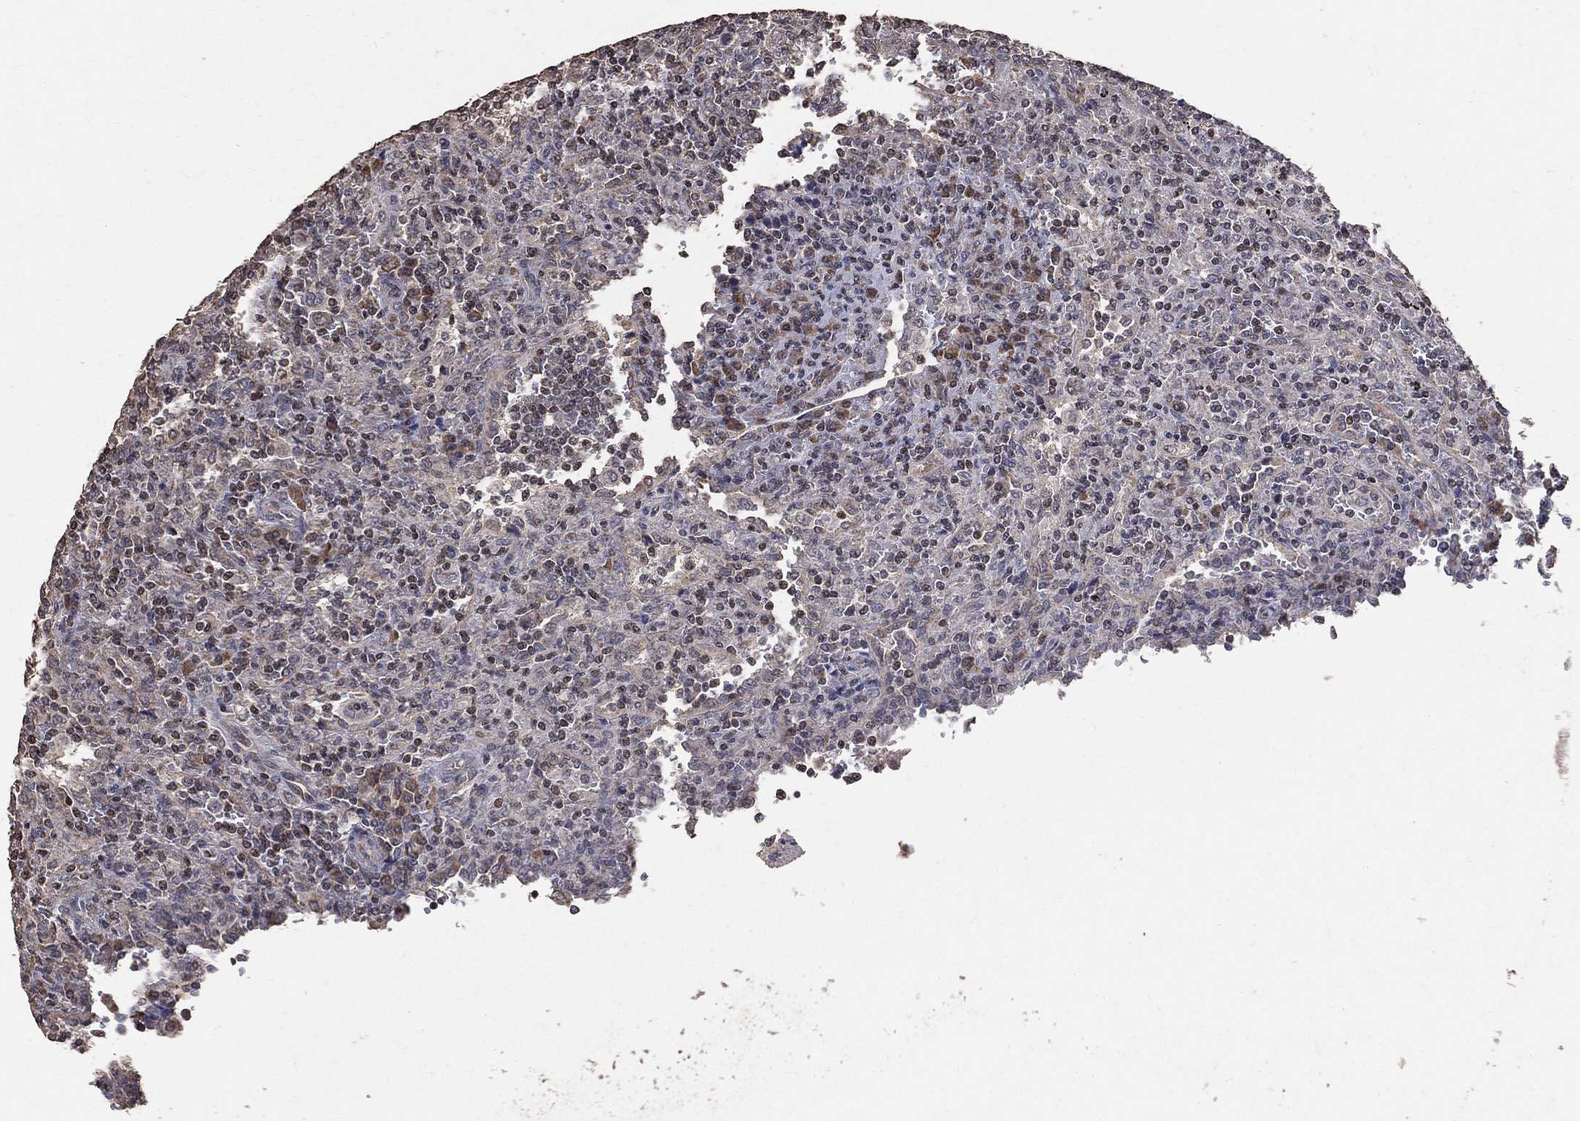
{"staining": {"intensity": "negative", "quantity": "none", "location": "none"}, "tissue": "lymphoma", "cell_type": "Tumor cells", "image_type": "cancer", "snomed": [{"axis": "morphology", "description": "Malignant lymphoma, non-Hodgkin's type, Low grade"}, {"axis": "topography", "description": "Spleen"}], "caption": "The histopathology image displays no significant positivity in tumor cells of lymphoma.", "gene": "LY6K", "patient": {"sex": "male", "age": 62}}